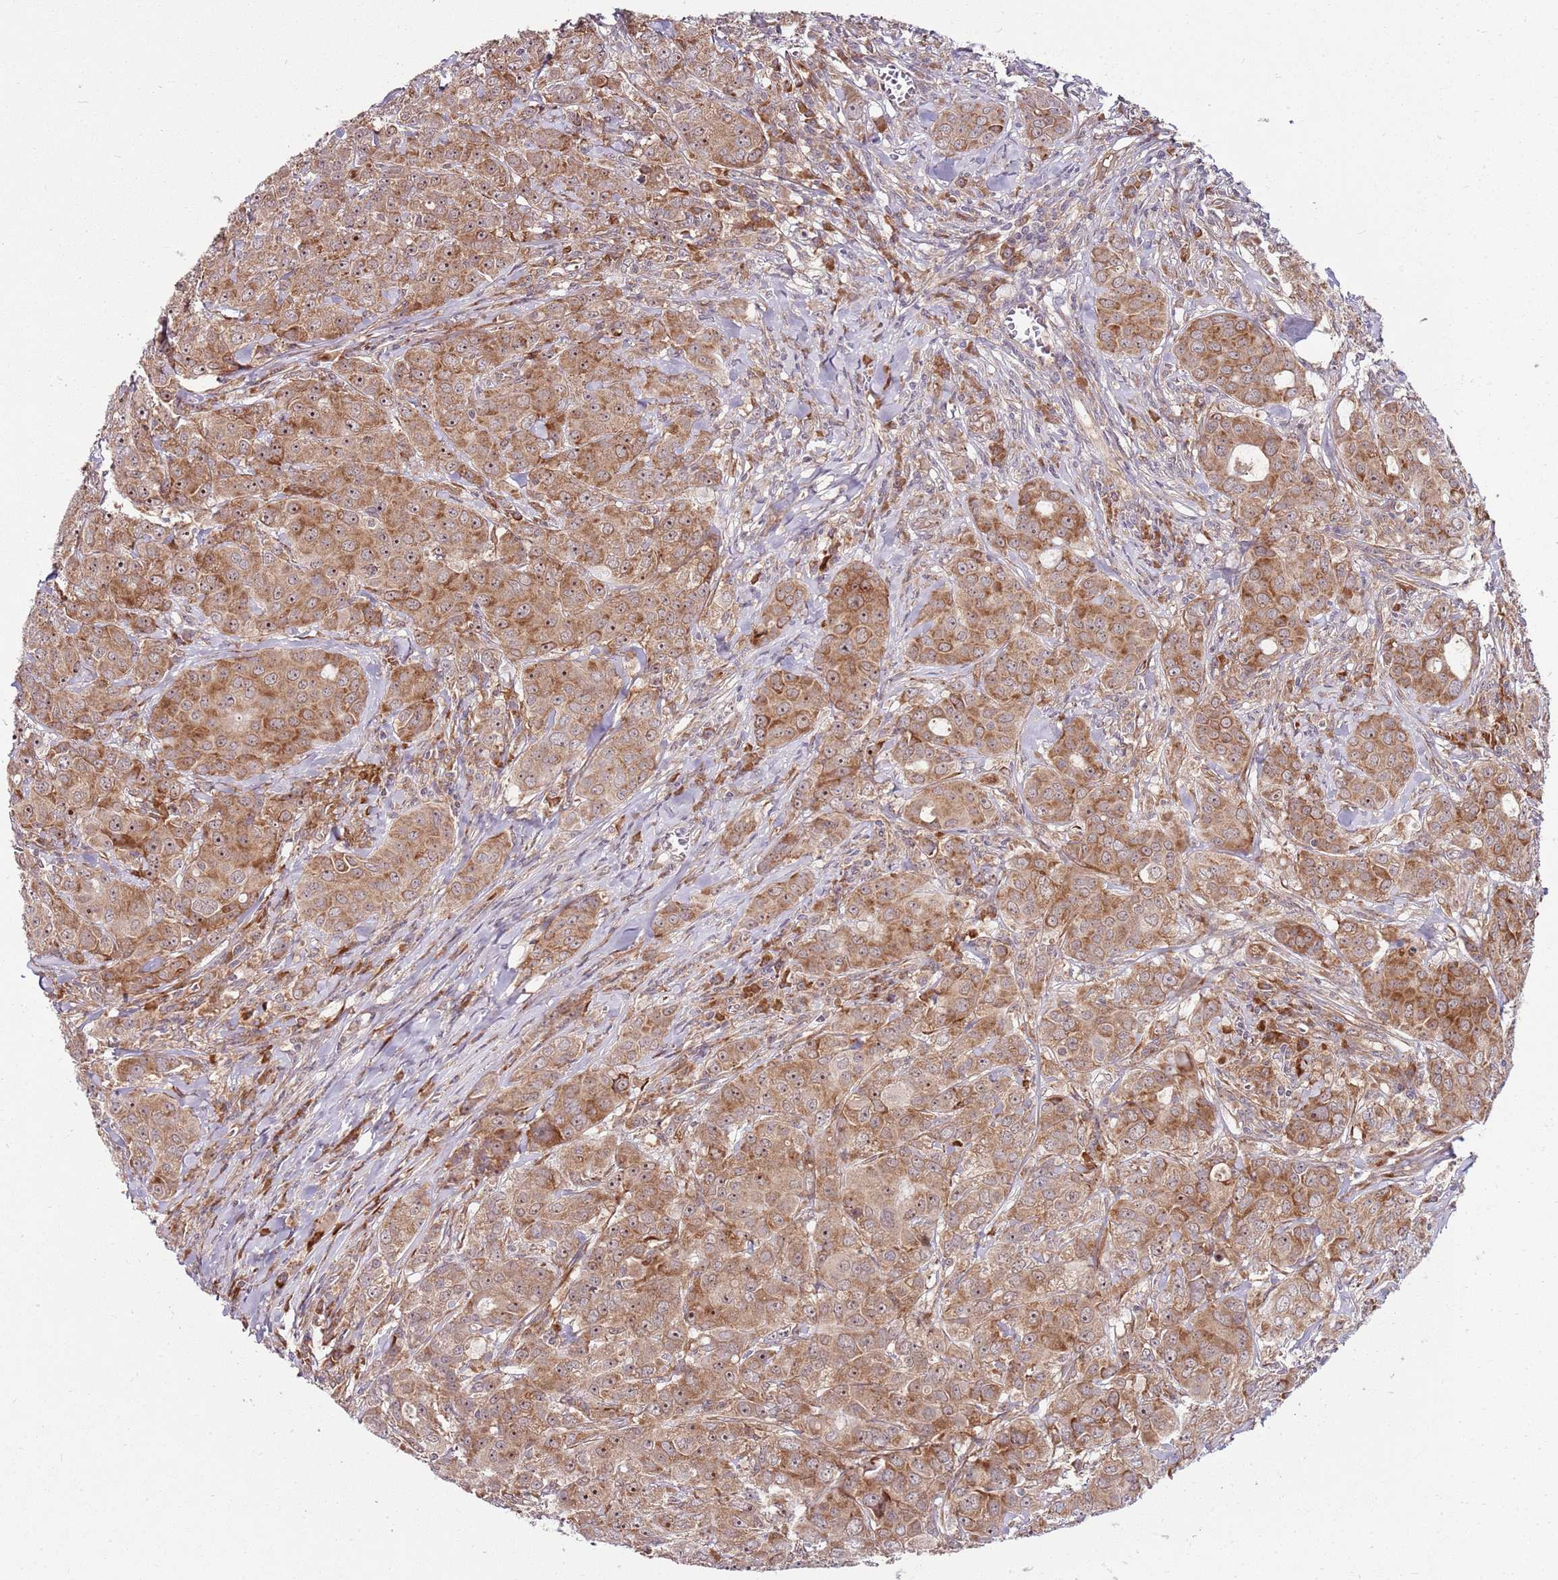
{"staining": {"intensity": "moderate", "quantity": ">75%", "location": "cytoplasmic/membranous,nuclear"}, "tissue": "breast cancer", "cell_type": "Tumor cells", "image_type": "cancer", "snomed": [{"axis": "morphology", "description": "Duct carcinoma"}, {"axis": "topography", "description": "Breast"}], "caption": "Tumor cells reveal moderate cytoplasmic/membranous and nuclear expression in approximately >75% of cells in infiltrating ductal carcinoma (breast). (Stains: DAB (3,3'-diaminobenzidine) in brown, nuclei in blue, Microscopy: brightfield microscopy at high magnification).", "gene": "FBXL22", "patient": {"sex": "female", "age": 43}}